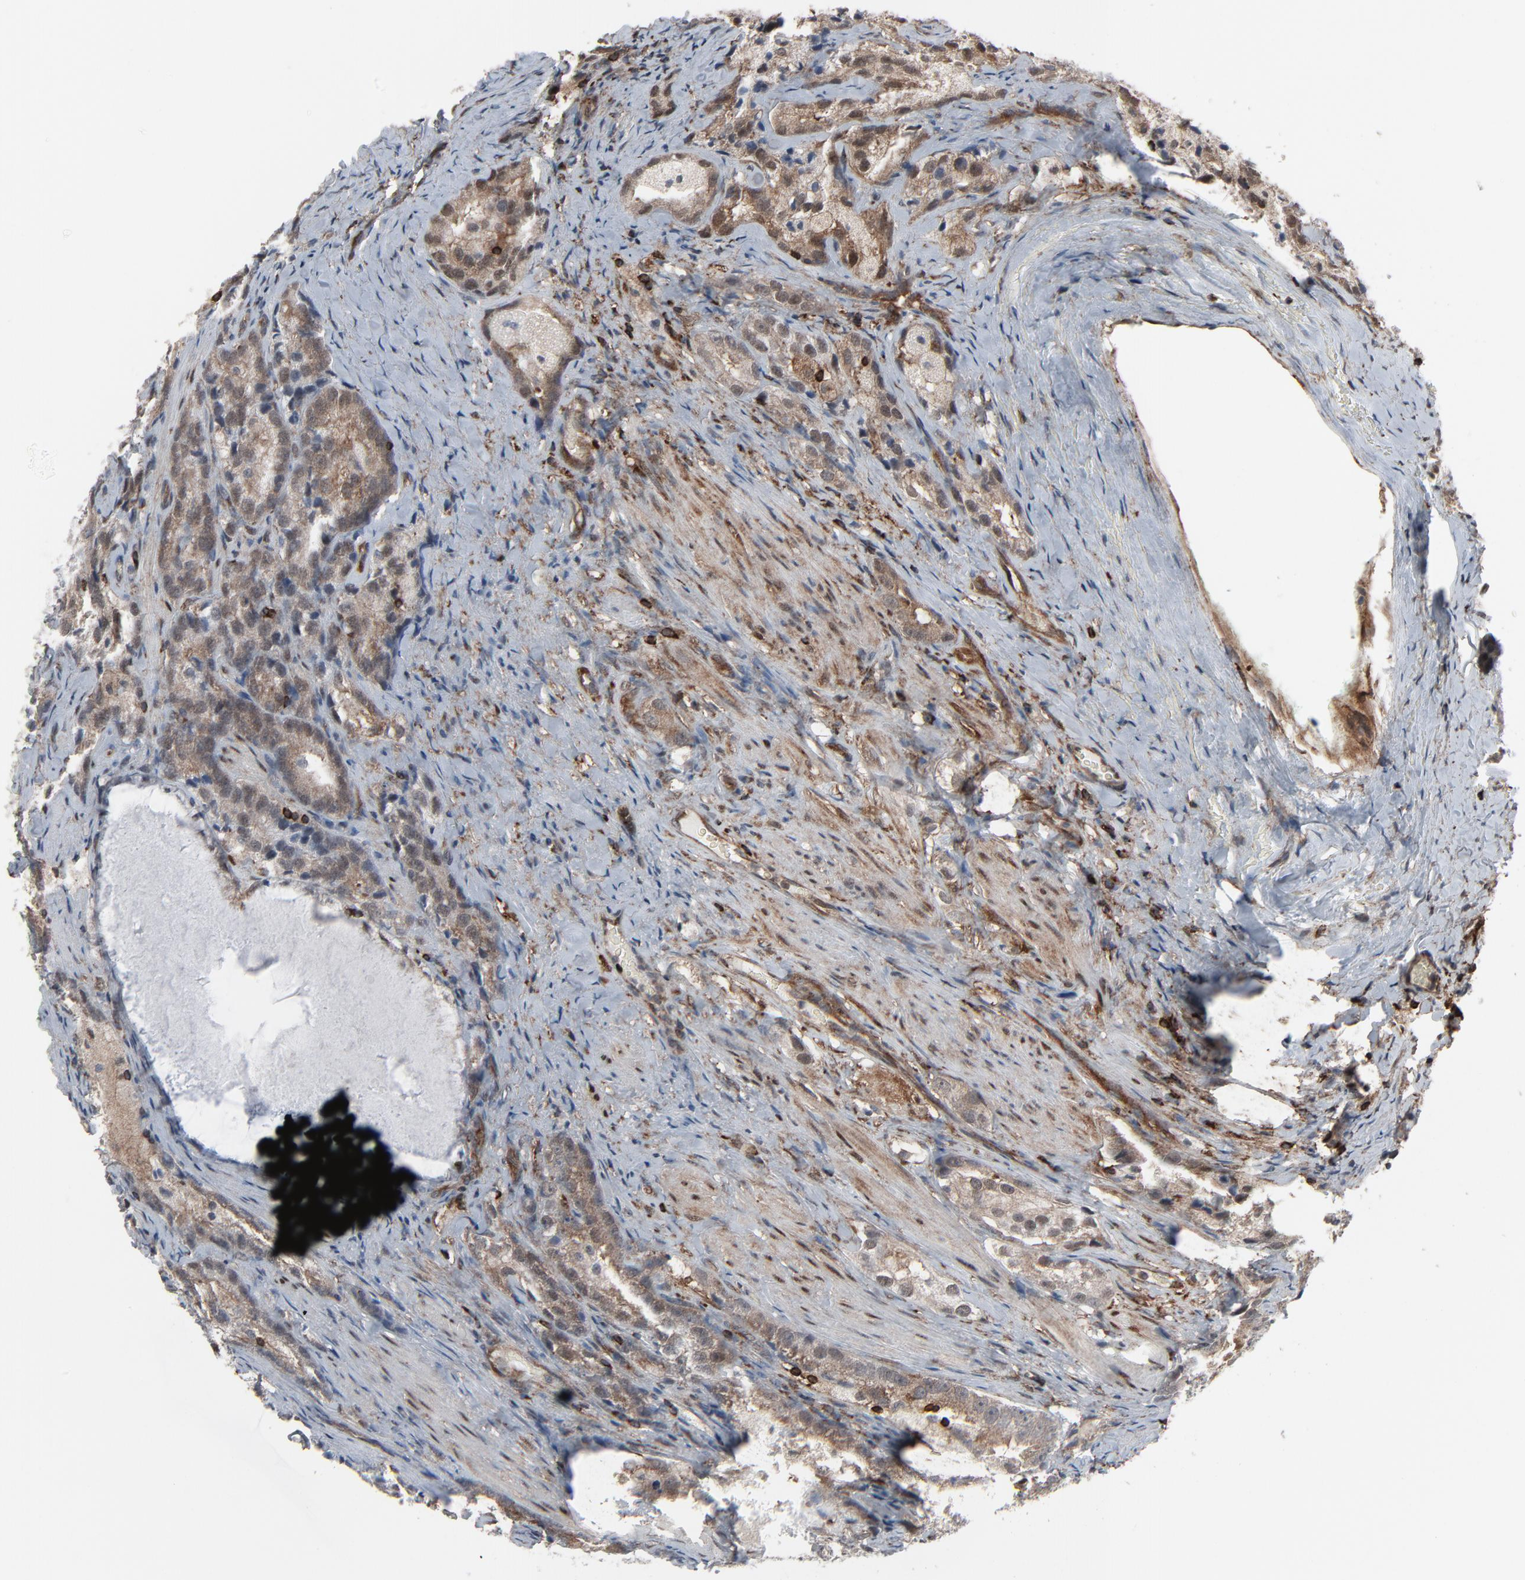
{"staining": {"intensity": "weak", "quantity": "<25%", "location": "nuclear"}, "tissue": "prostate cancer", "cell_type": "Tumor cells", "image_type": "cancer", "snomed": [{"axis": "morphology", "description": "Adenocarcinoma, High grade"}, {"axis": "topography", "description": "Prostate"}], "caption": "DAB immunohistochemical staining of human prostate cancer displays no significant expression in tumor cells.", "gene": "OPTN", "patient": {"sex": "male", "age": 63}}